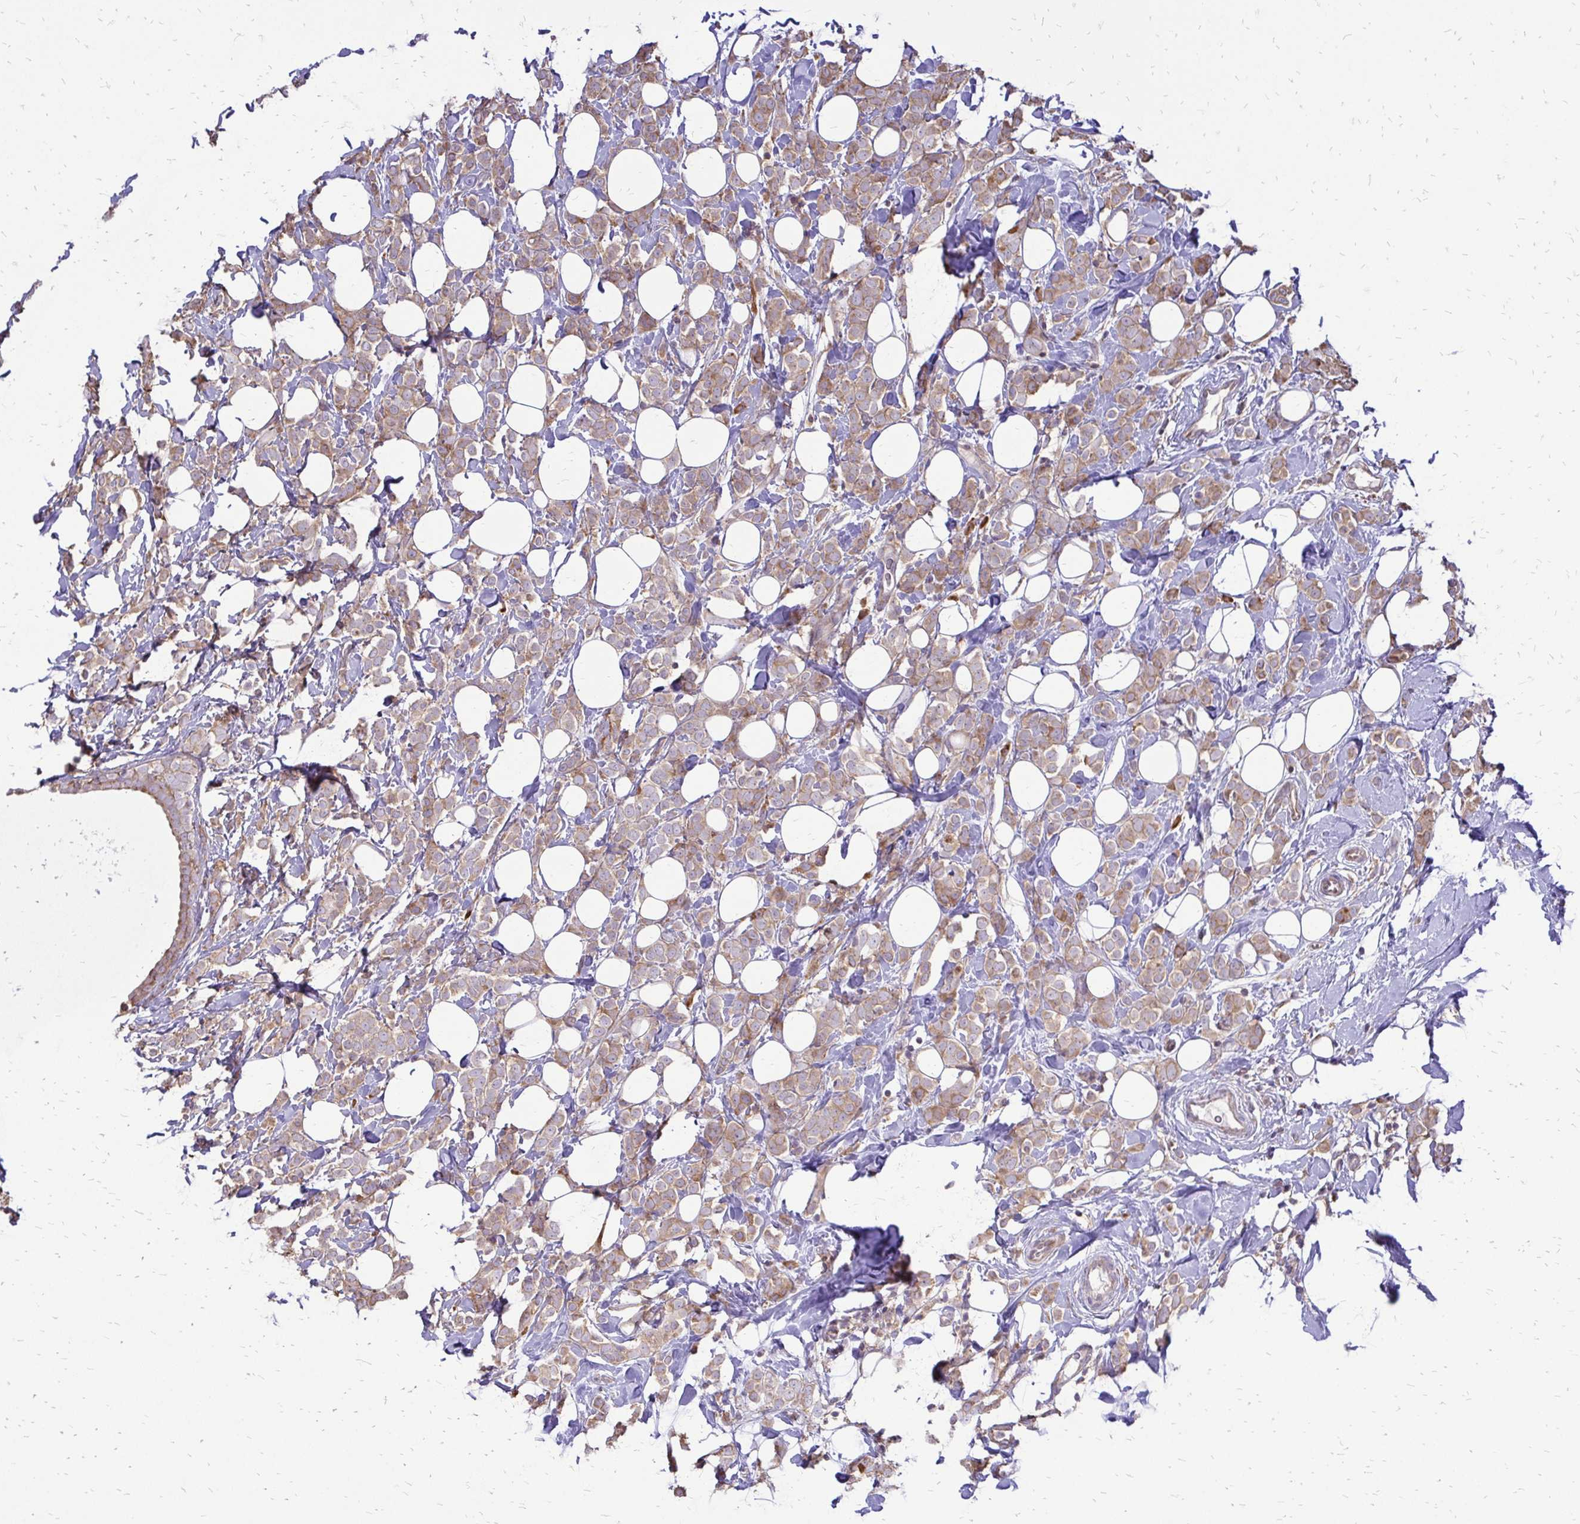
{"staining": {"intensity": "moderate", "quantity": ">75%", "location": "cytoplasmic/membranous"}, "tissue": "breast cancer", "cell_type": "Tumor cells", "image_type": "cancer", "snomed": [{"axis": "morphology", "description": "Lobular carcinoma"}, {"axis": "topography", "description": "Breast"}], "caption": "Immunohistochemistry (IHC) micrograph of human breast cancer (lobular carcinoma) stained for a protein (brown), which reveals medium levels of moderate cytoplasmic/membranous expression in about >75% of tumor cells.", "gene": "RPS3", "patient": {"sex": "female", "age": 49}}